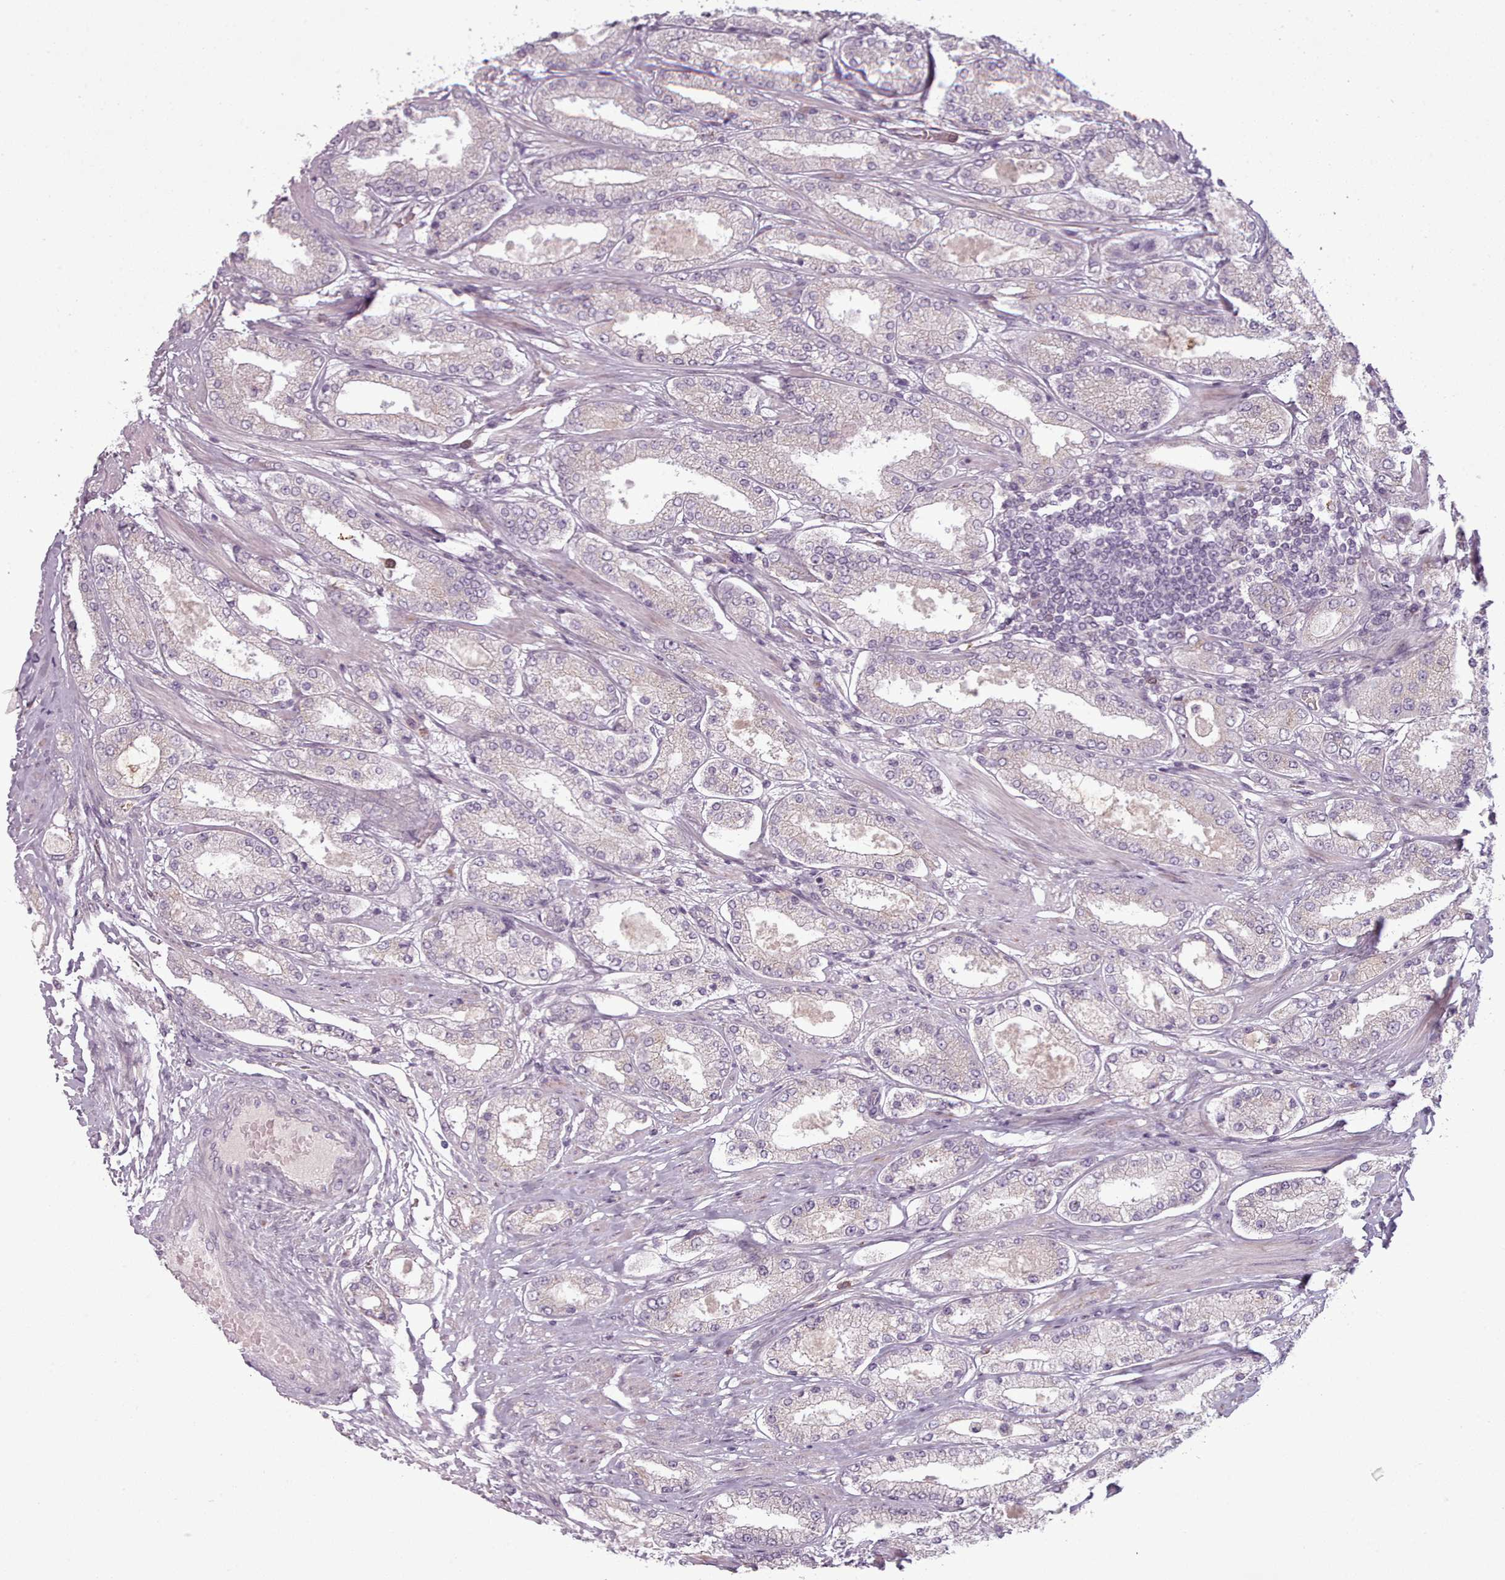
{"staining": {"intensity": "negative", "quantity": "none", "location": "none"}, "tissue": "prostate cancer", "cell_type": "Tumor cells", "image_type": "cancer", "snomed": [{"axis": "morphology", "description": "Adenocarcinoma, High grade"}, {"axis": "topography", "description": "Prostate"}], "caption": "Tumor cells are negative for protein expression in human adenocarcinoma (high-grade) (prostate).", "gene": "LAPTM5", "patient": {"sex": "male", "age": 69}}